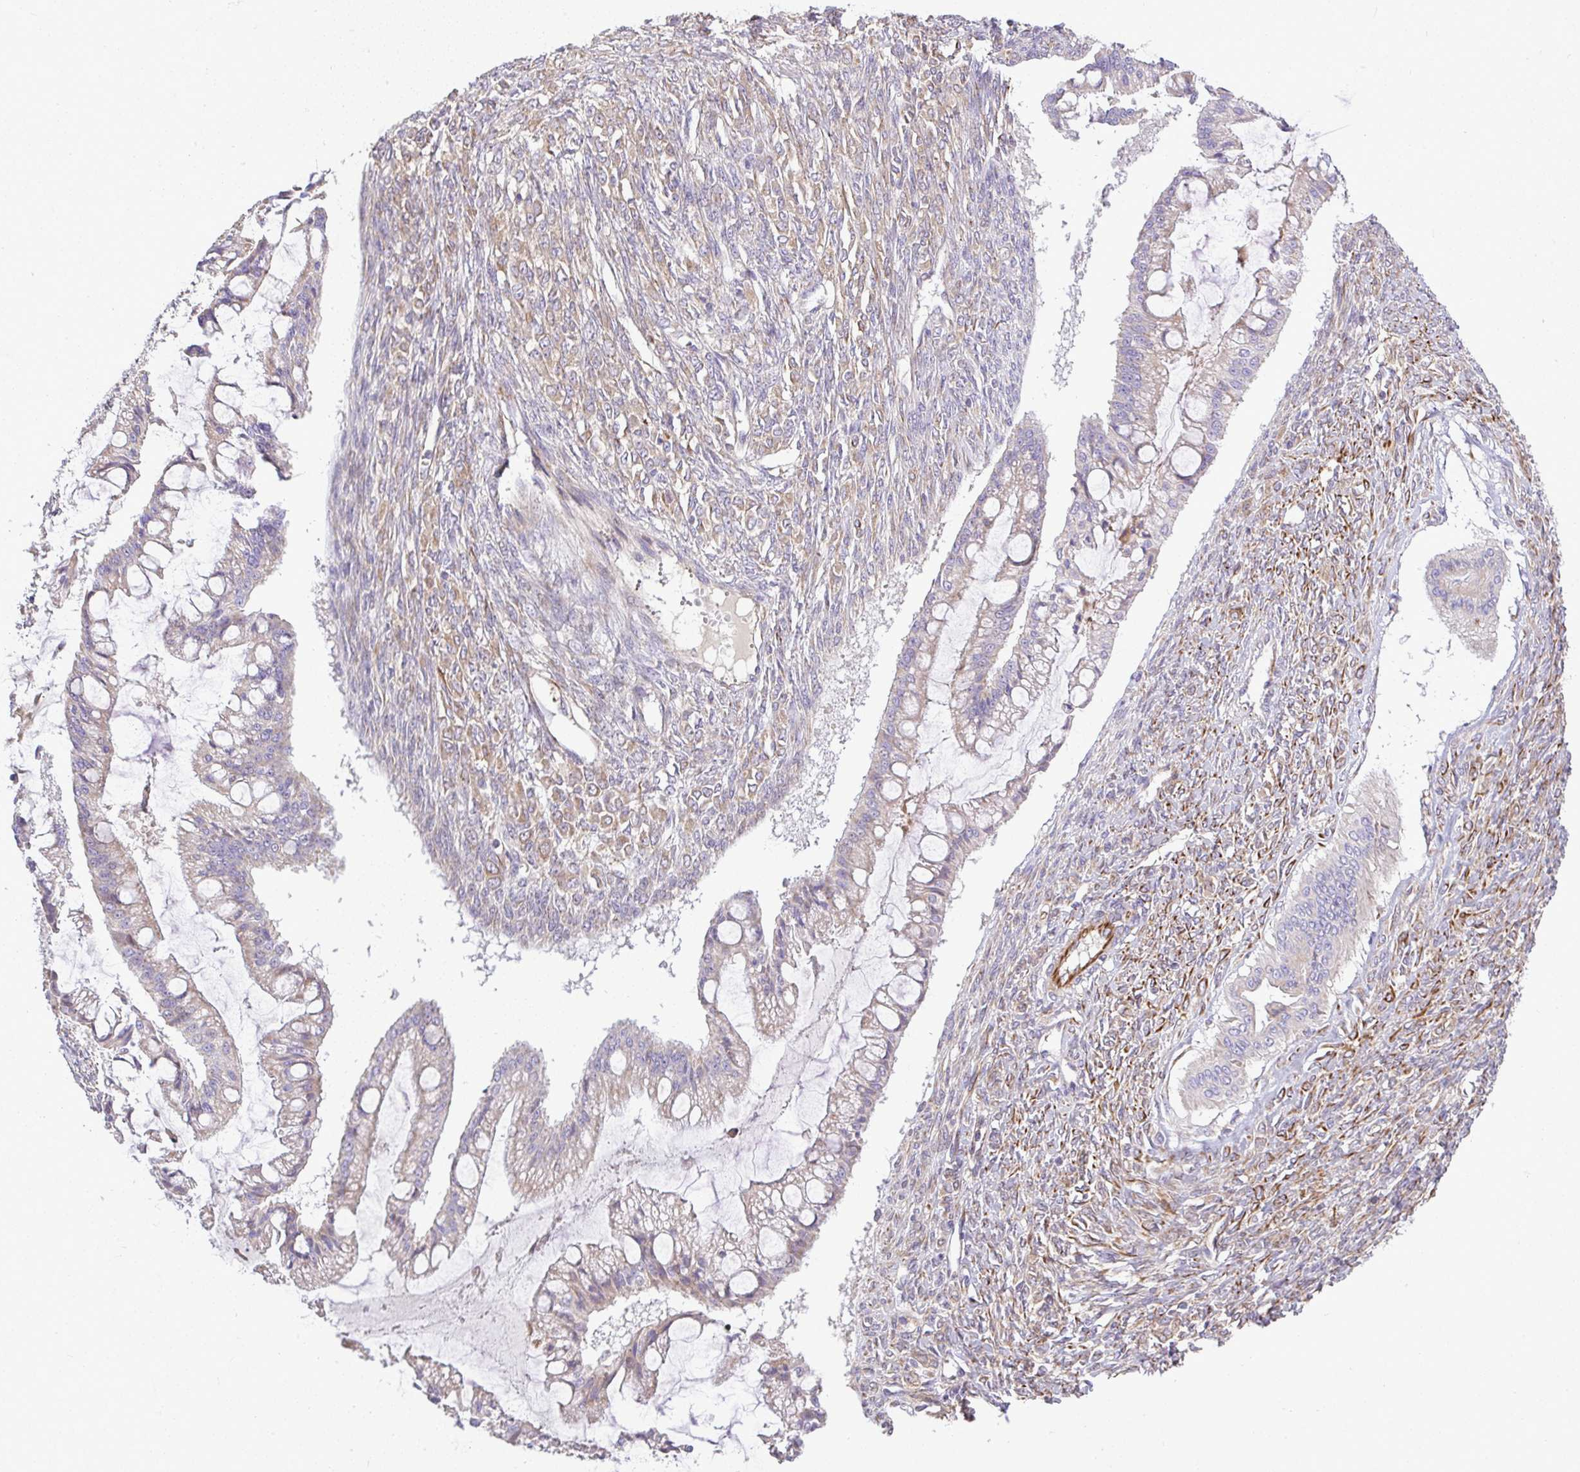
{"staining": {"intensity": "weak", "quantity": "25%-75%", "location": "cytoplasmic/membranous"}, "tissue": "ovarian cancer", "cell_type": "Tumor cells", "image_type": "cancer", "snomed": [{"axis": "morphology", "description": "Cystadenocarcinoma, mucinous, NOS"}, {"axis": "topography", "description": "Ovary"}], "caption": "Protein expression by immunohistochemistry (IHC) demonstrates weak cytoplasmic/membranous staining in approximately 25%-75% of tumor cells in ovarian mucinous cystadenocarcinoma.", "gene": "GRID2", "patient": {"sex": "female", "age": 73}}